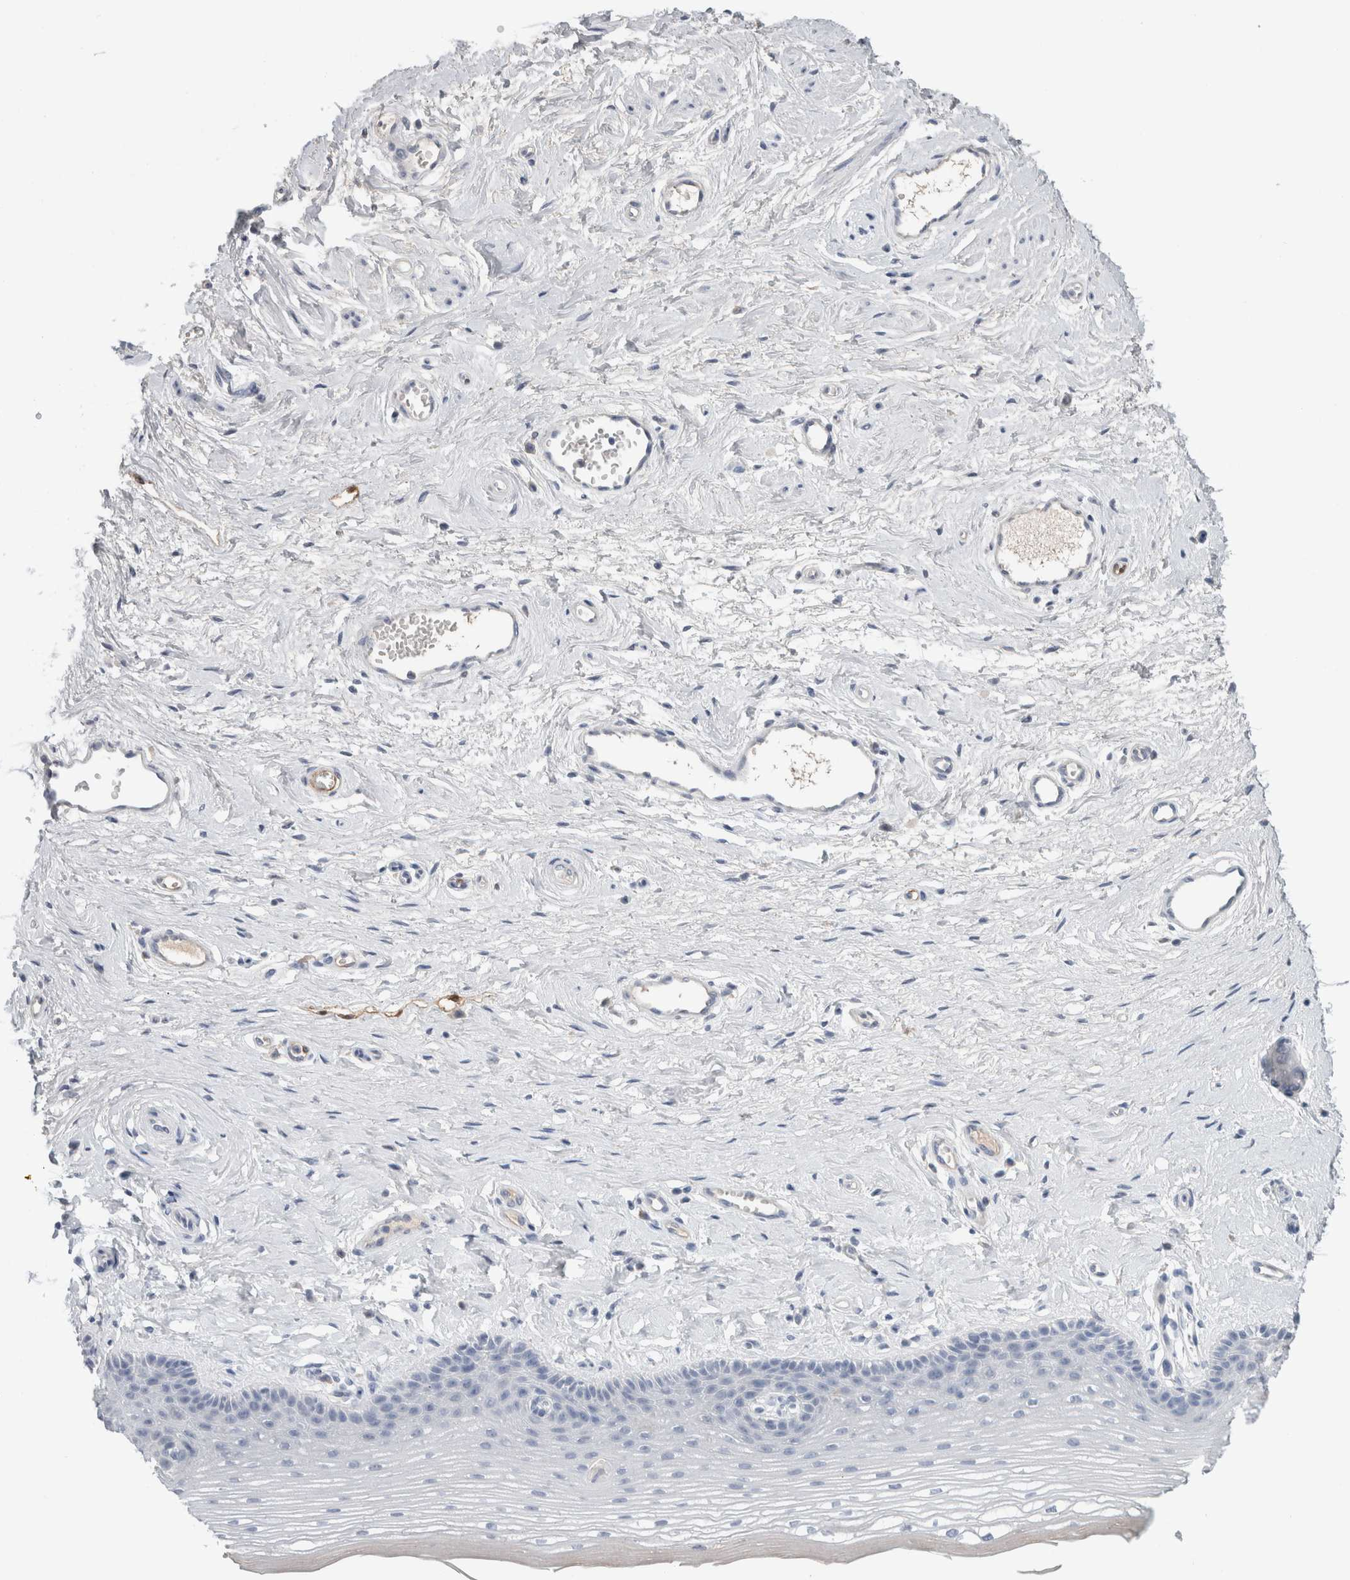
{"staining": {"intensity": "negative", "quantity": "none", "location": "none"}, "tissue": "vagina", "cell_type": "Squamous epithelial cells", "image_type": "normal", "snomed": [{"axis": "morphology", "description": "Normal tissue, NOS"}, {"axis": "topography", "description": "Vagina"}], "caption": "The photomicrograph demonstrates no significant staining in squamous epithelial cells of vagina. The staining is performed using DAB brown chromogen with nuclei counter-stained in using hematoxylin.", "gene": "FABP4", "patient": {"sex": "female", "age": 46}}